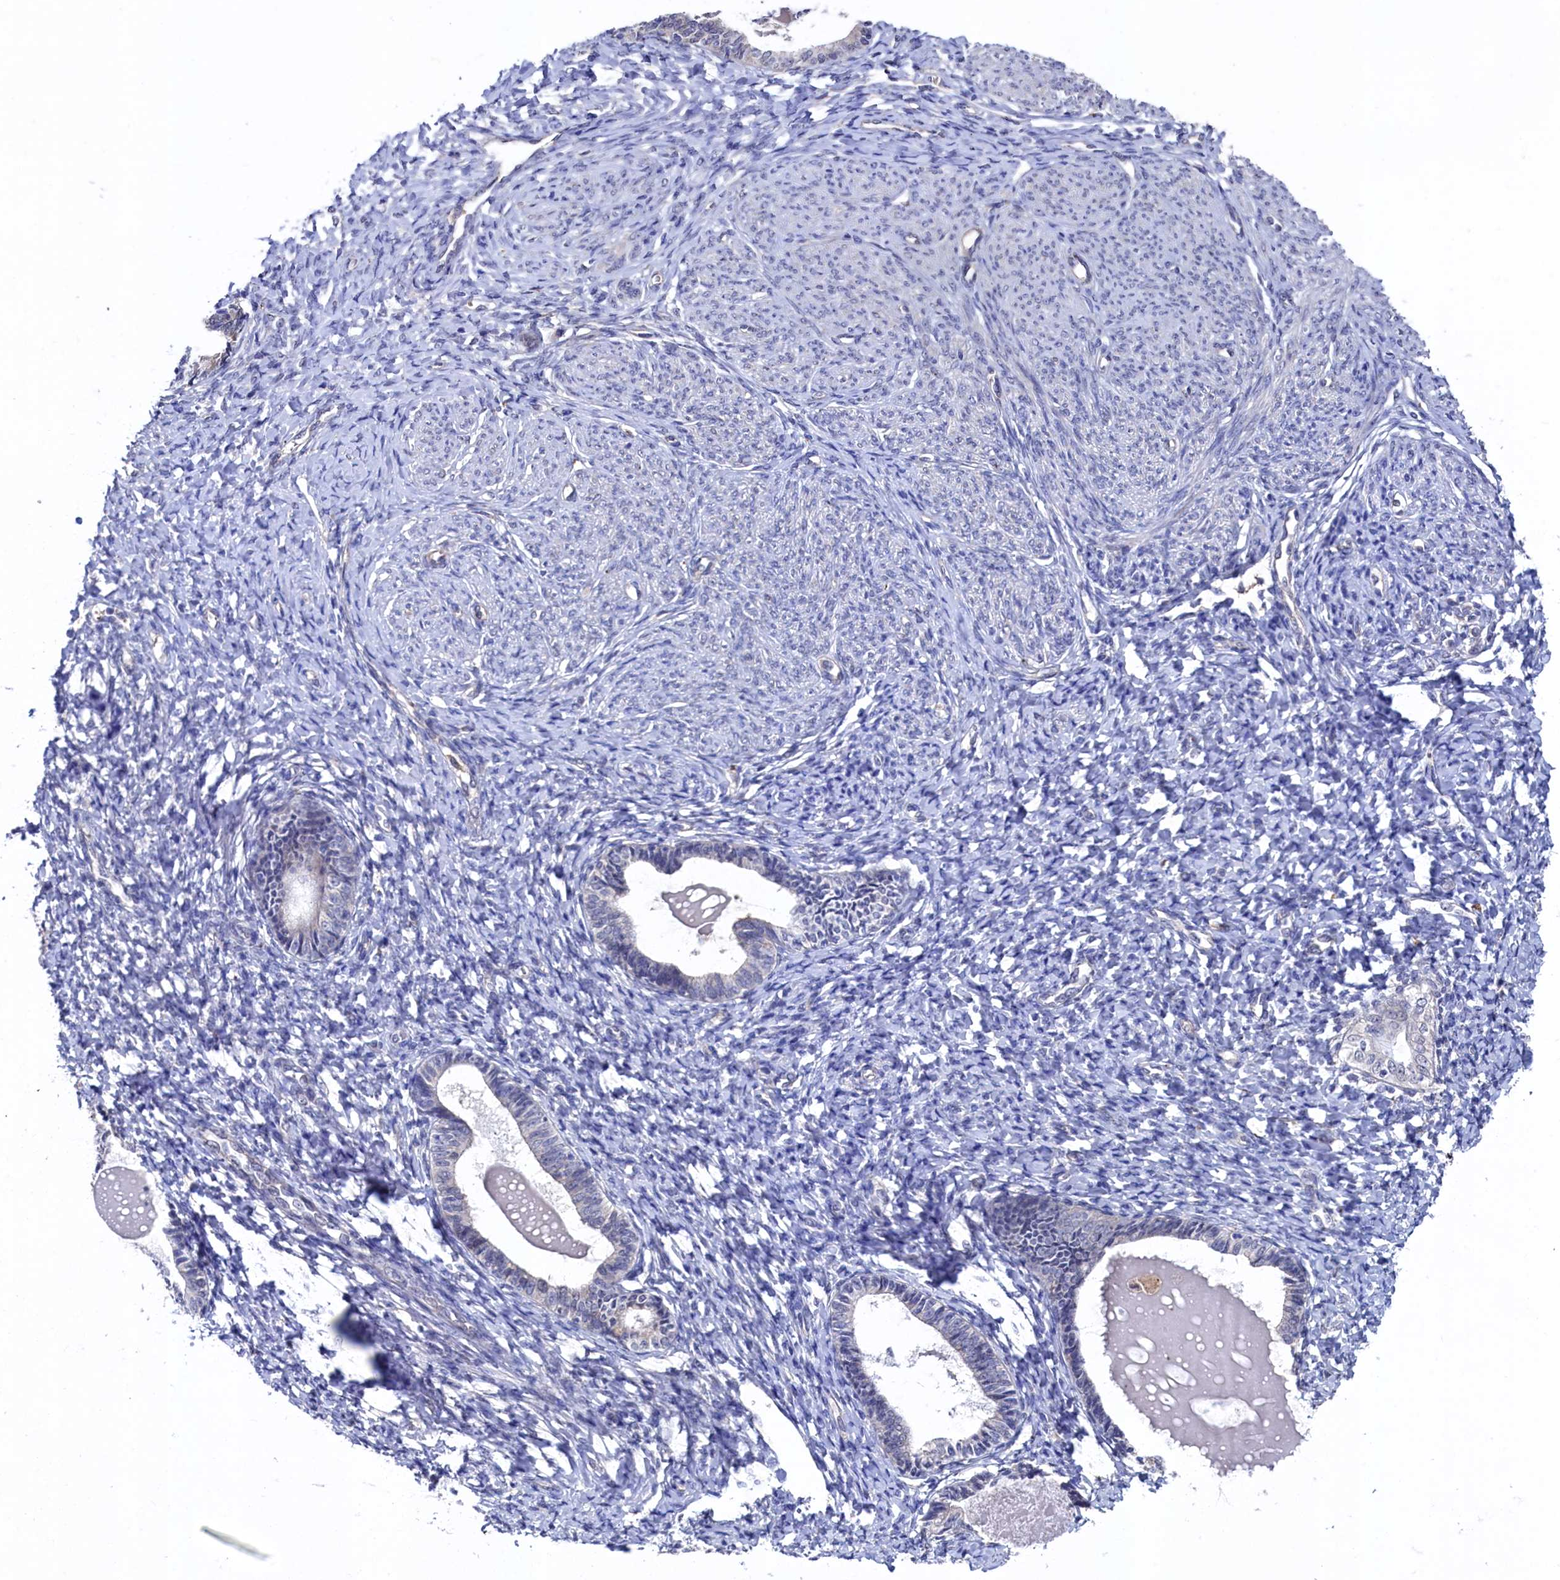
{"staining": {"intensity": "negative", "quantity": "none", "location": "none"}, "tissue": "endometrium", "cell_type": "Cells in endometrial stroma", "image_type": "normal", "snomed": [{"axis": "morphology", "description": "Normal tissue, NOS"}, {"axis": "topography", "description": "Endometrium"}], "caption": "DAB (3,3'-diaminobenzidine) immunohistochemical staining of benign endometrium displays no significant expression in cells in endometrial stroma.", "gene": "RNH1", "patient": {"sex": "female", "age": 72}}